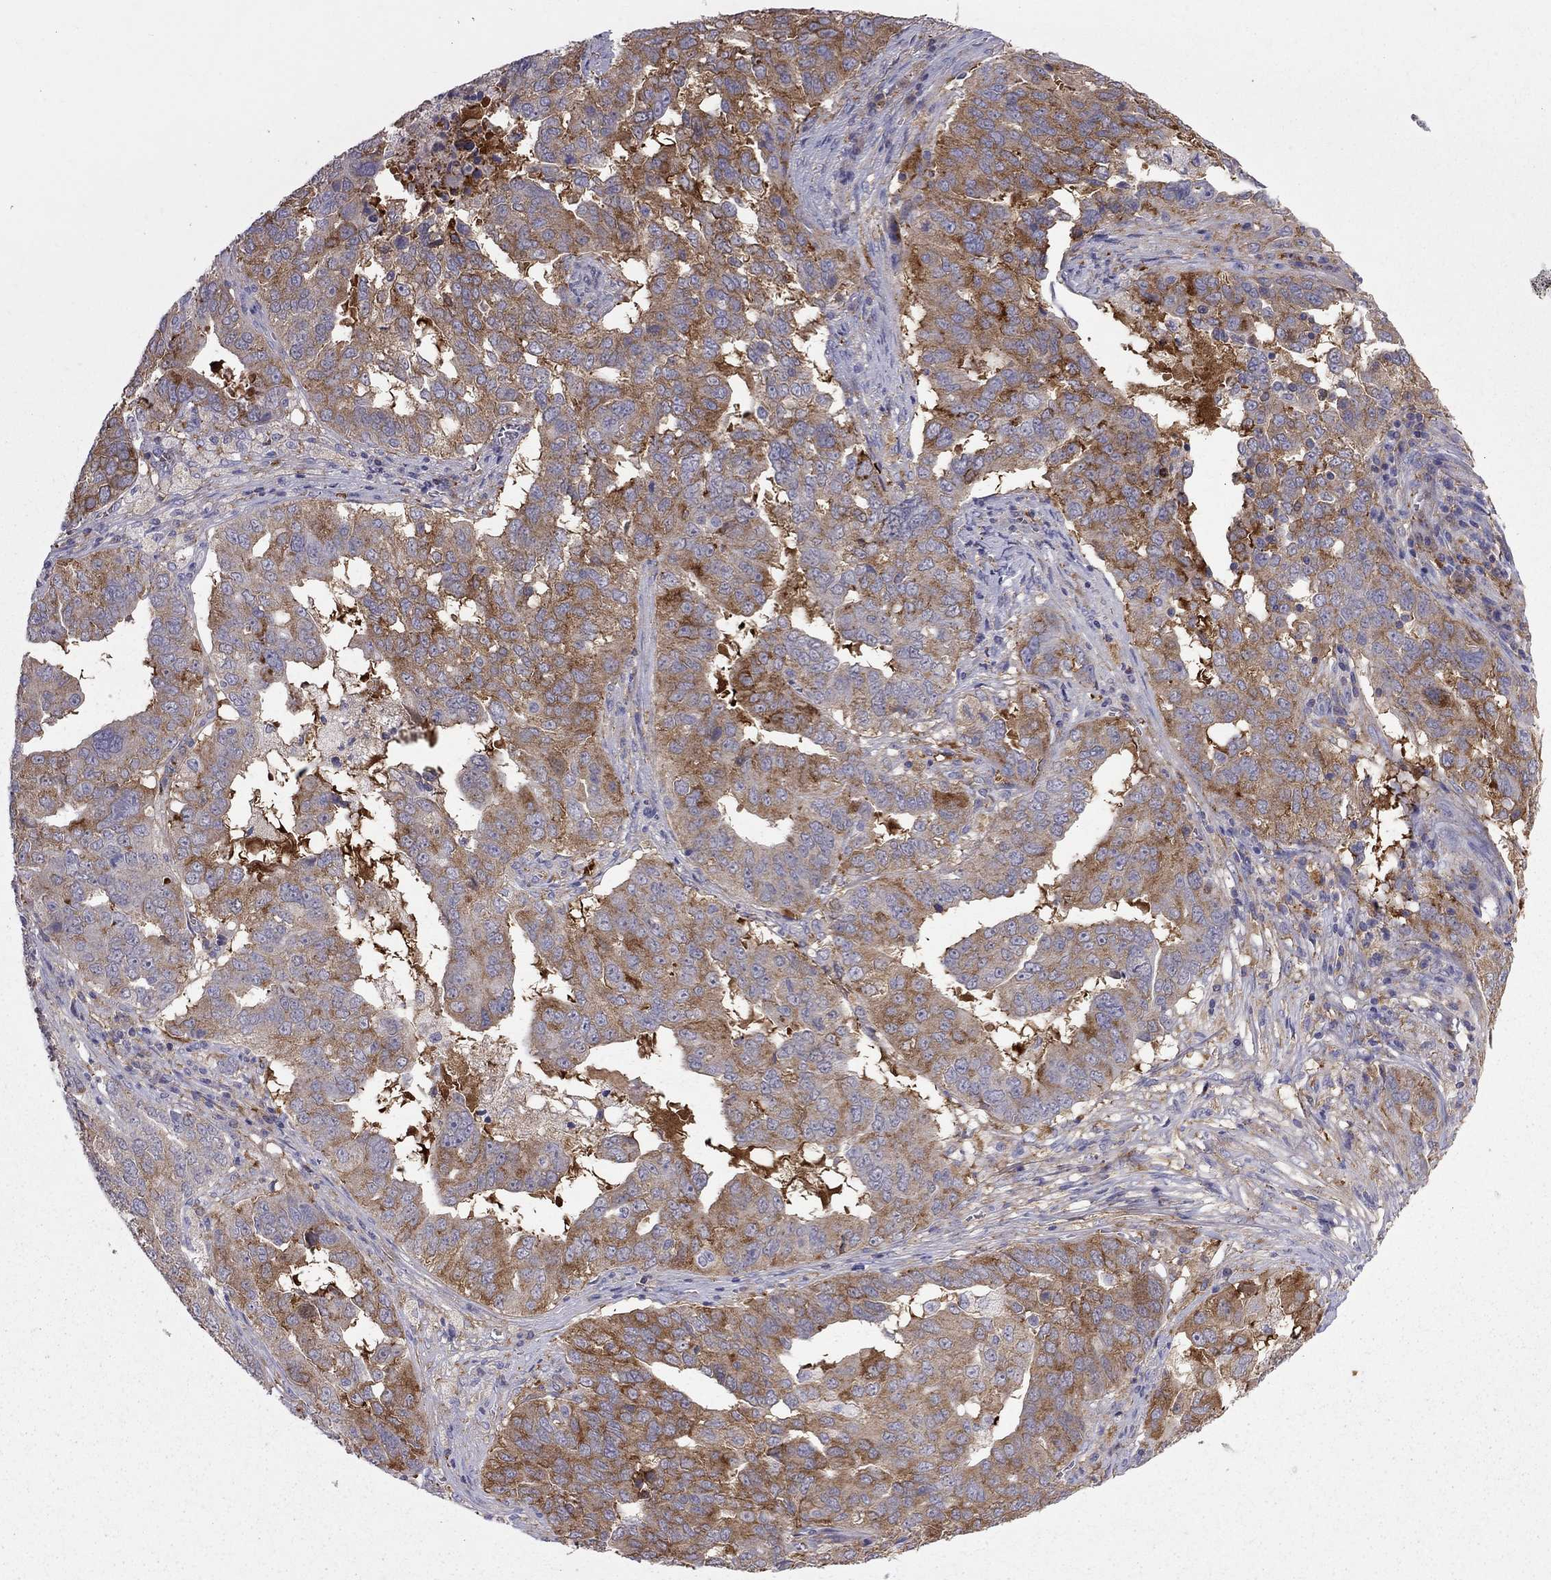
{"staining": {"intensity": "strong", "quantity": "25%-75%", "location": "cytoplasmic/membranous"}, "tissue": "ovarian cancer", "cell_type": "Tumor cells", "image_type": "cancer", "snomed": [{"axis": "morphology", "description": "Carcinoma, endometroid"}, {"axis": "topography", "description": "Soft tissue"}, {"axis": "topography", "description": "Ovary"}], "caption": "DAB immunohistochemical staining of ovarian endometroid carcinoma demonstrates strong cytoplasmic/membranous protein expression in approximately 25%-75% of tumor cells.", "gene": "EIF4E3", "patient": {"sex": "female", "age": 52}}